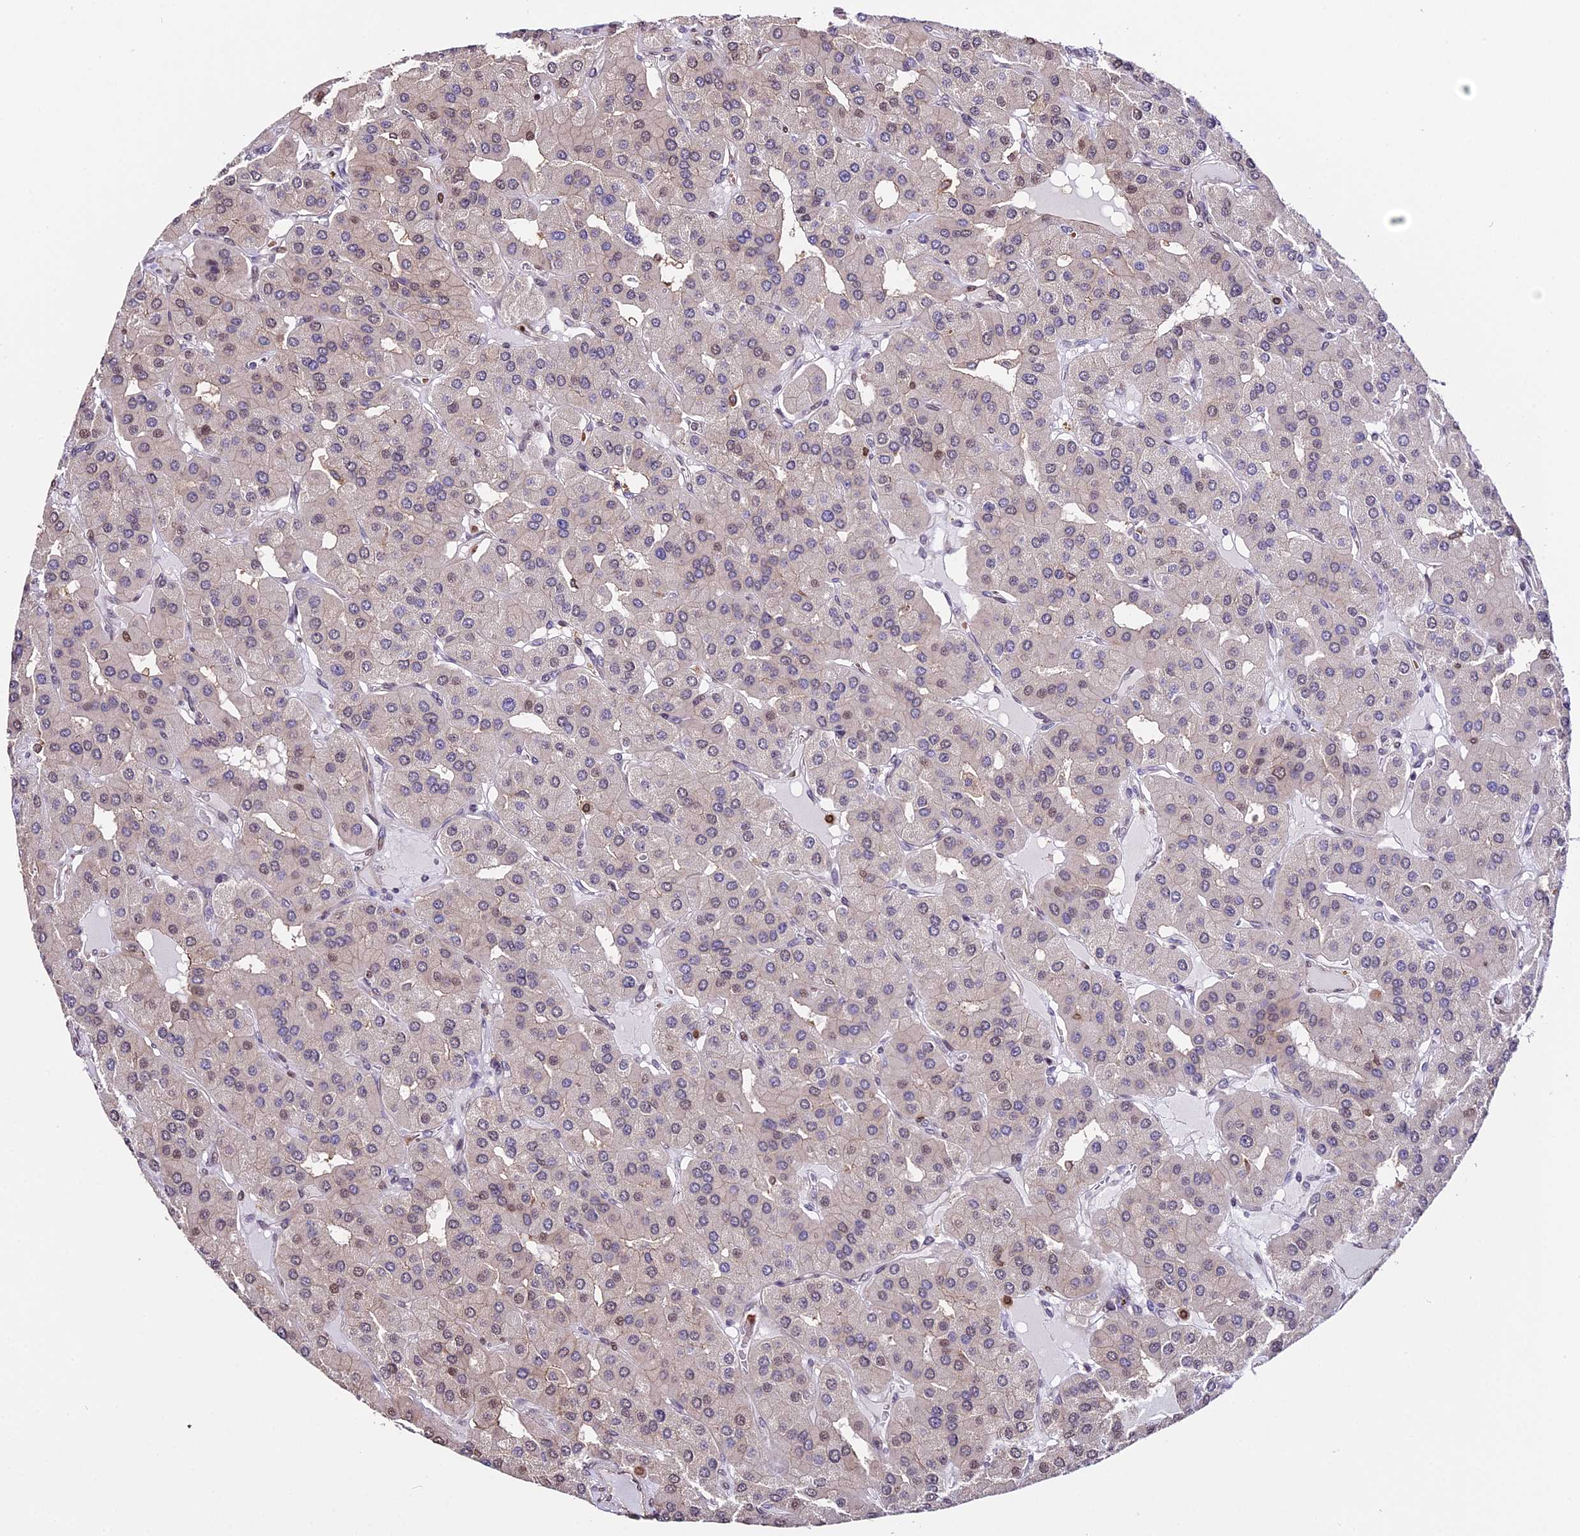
{"staining": {"intensity": "weak", "quantity": "<25%", "location": "nuclear"}, "tissue": "parathyroid gland", "cell_type": "Glandular cells", "image_type": "normal", "snomed": [{"axis": "morphology", "description": "Normal tissue, NOS"}, {"axis": "morphology", "description": "Adenoma, NOS"}, {"axis": "topography", "description": "Parathyroid gland"}], "caption": "IHC micrograph of unremarkable human parathyroid gland stained for a protein (brown), which exhibits no expression in glandular cells. (DAB (3,3'-diaminobenzidine) immunohistochemistry with hematoxylin counter stain).", "gene": "HERPUD1", "patient": {"sex": "female", "age": 86}}